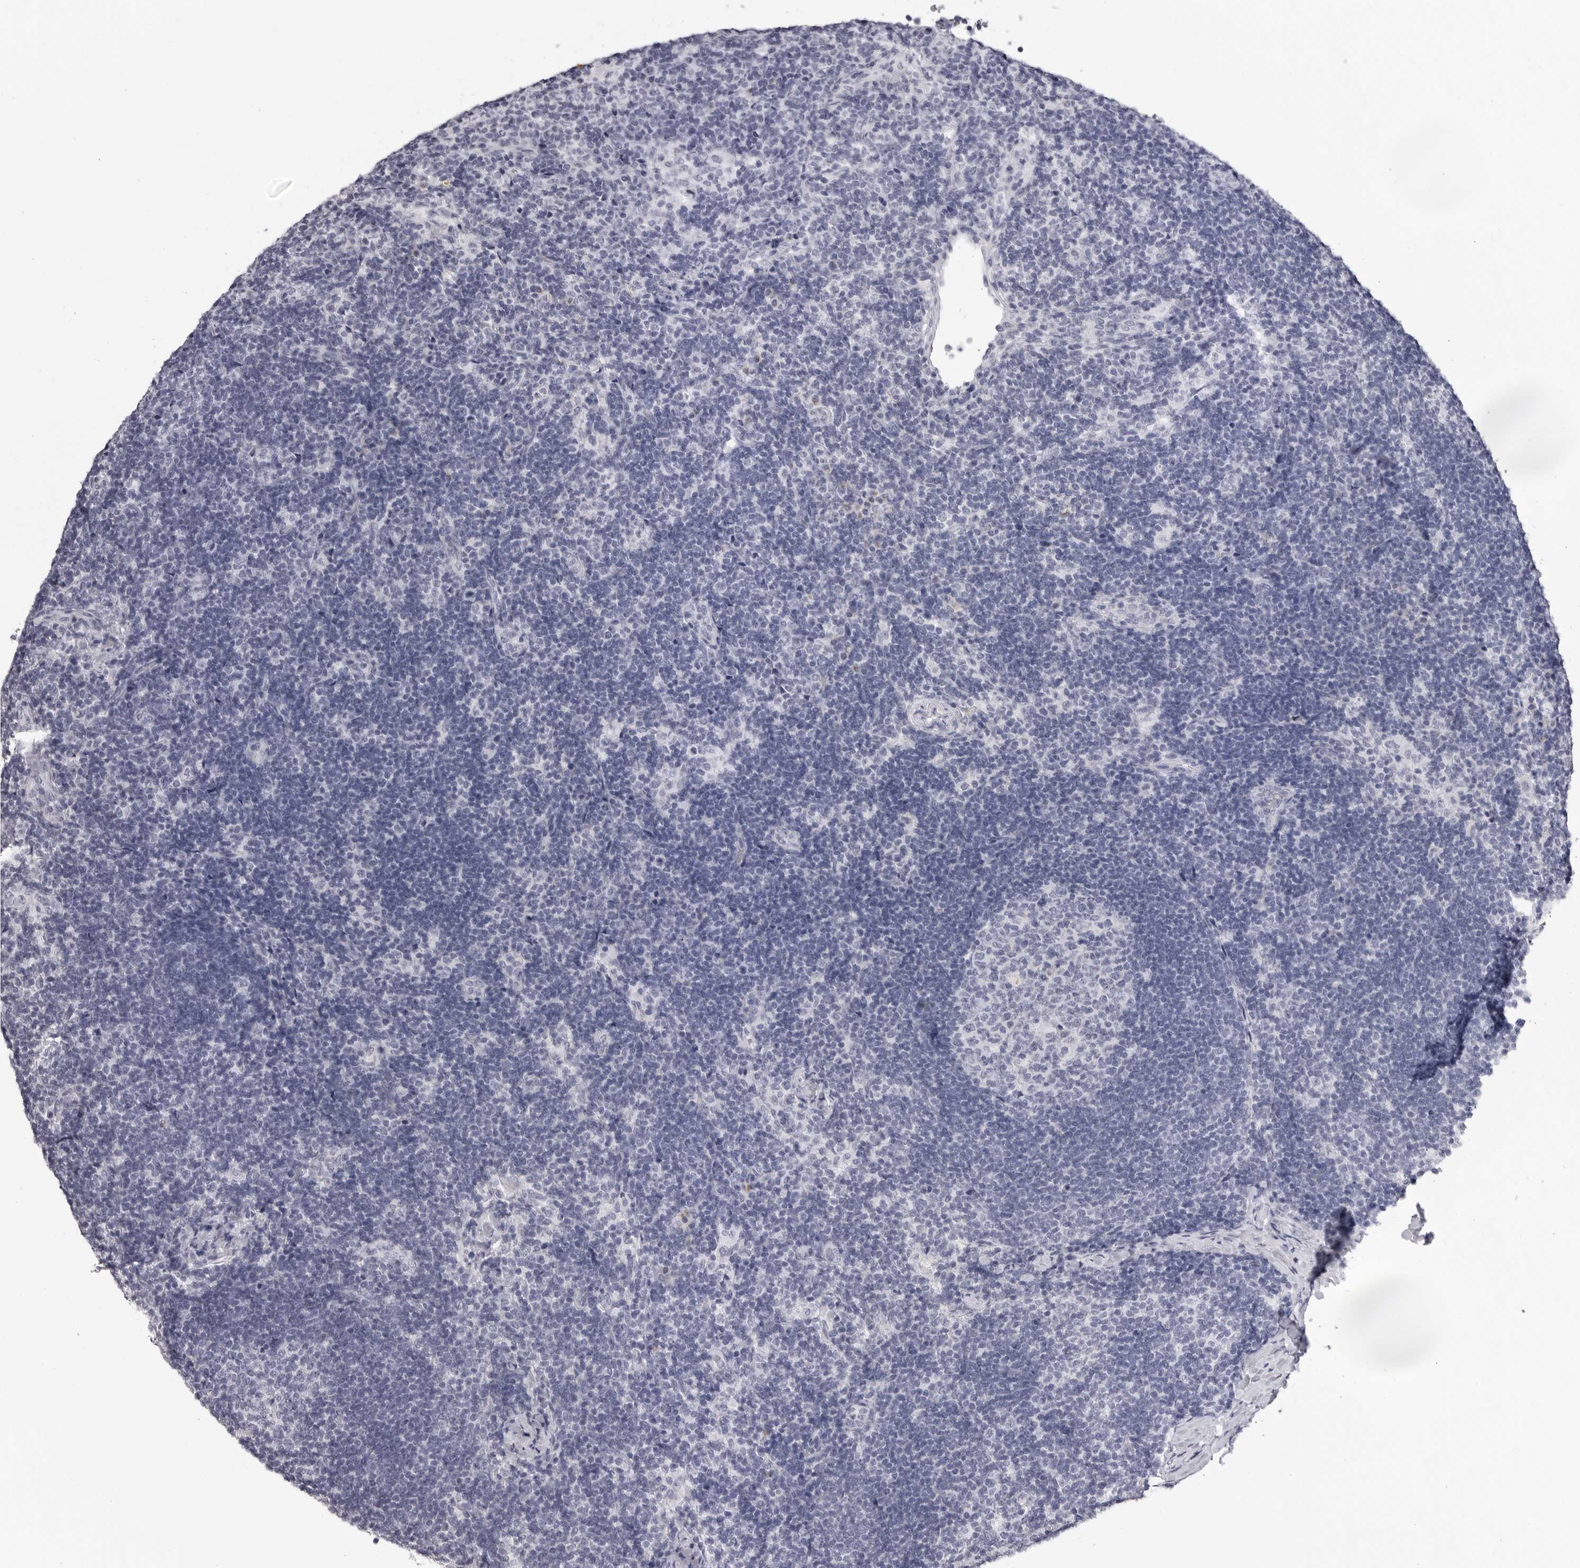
{"staining": {"intensity": "negative", "quantity": "none", "location": "none"}, "tissue": "lymph node", "cell_type": "Germinal center cells", "image_type": "normal", "snomed": [{"axis": "morphology", "description": "Normal tissue, NOS"}, {"axis": "topography", "description": "Lymph node"}], "caption": "DAB immunohistochemical staining of normal human lymph node reveals no significant staining in germinal center cells. (DAB (3,3'-diaminobenzidine) IHC visualized using brightfield microscopy, high magnification).", "gene": "LGALS4", "patient": {"sex": "female", "age": 22}}